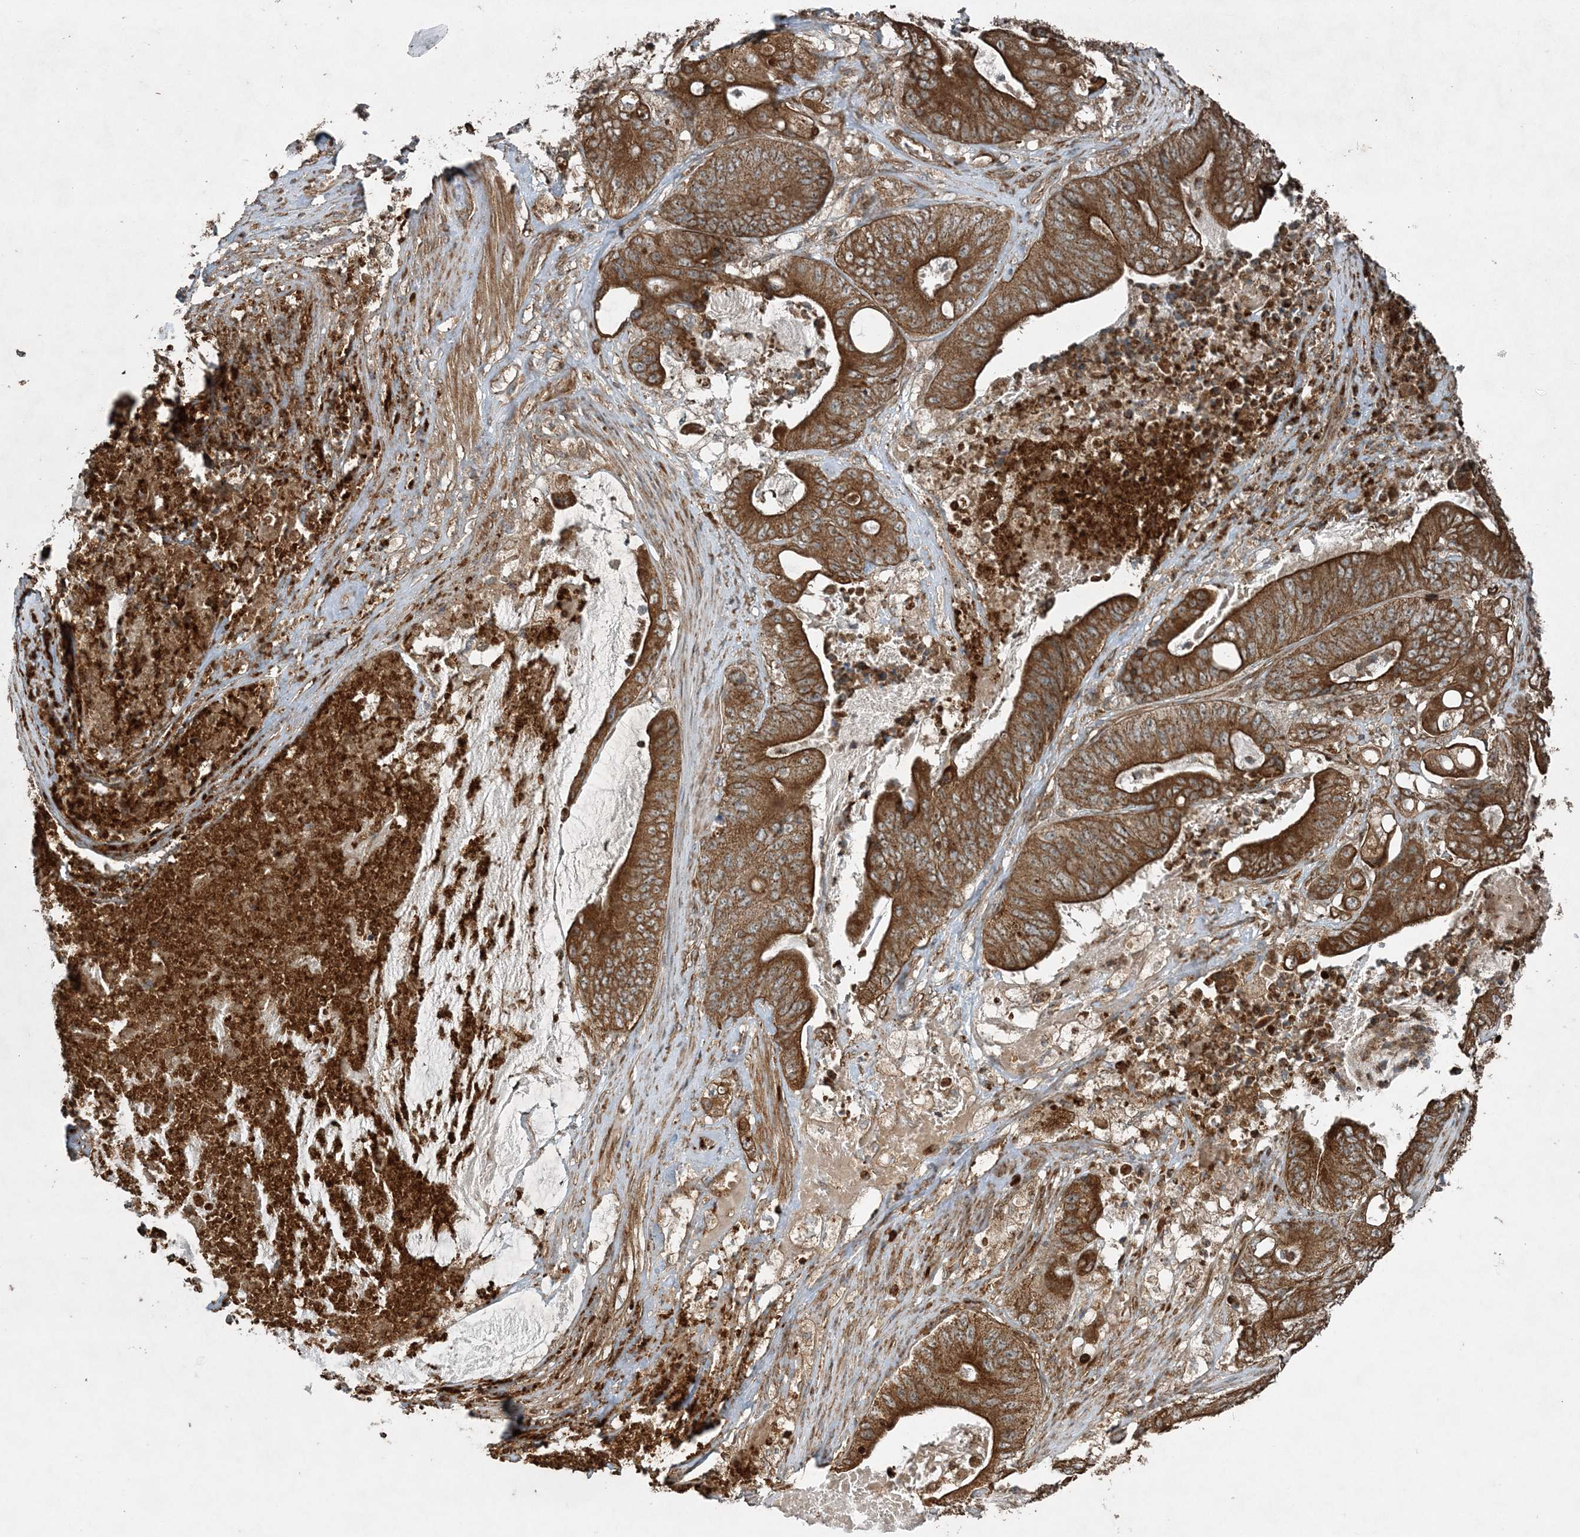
{"staining": {"intensity": "strong", "quantity": ">75%", "location": "cytoplasmic/membranous"}, "tissue": "stomach cancer", "cell_type": "Tumor cells", "image_type": "cancer", "snomed": [{"axis": "morphology", "description": "Adenocarcinoma, NOS"}, {"axis": "topography", "description": "Stomach"}], "caption": "A high amount of strong cytoplasmic/membranous expression is seen in approximately >75% of tumor cells in adenocarcinoma (stomach) tissue.", "gene": "COPS7B", "patient": {"sex": "female", "age": 73}}